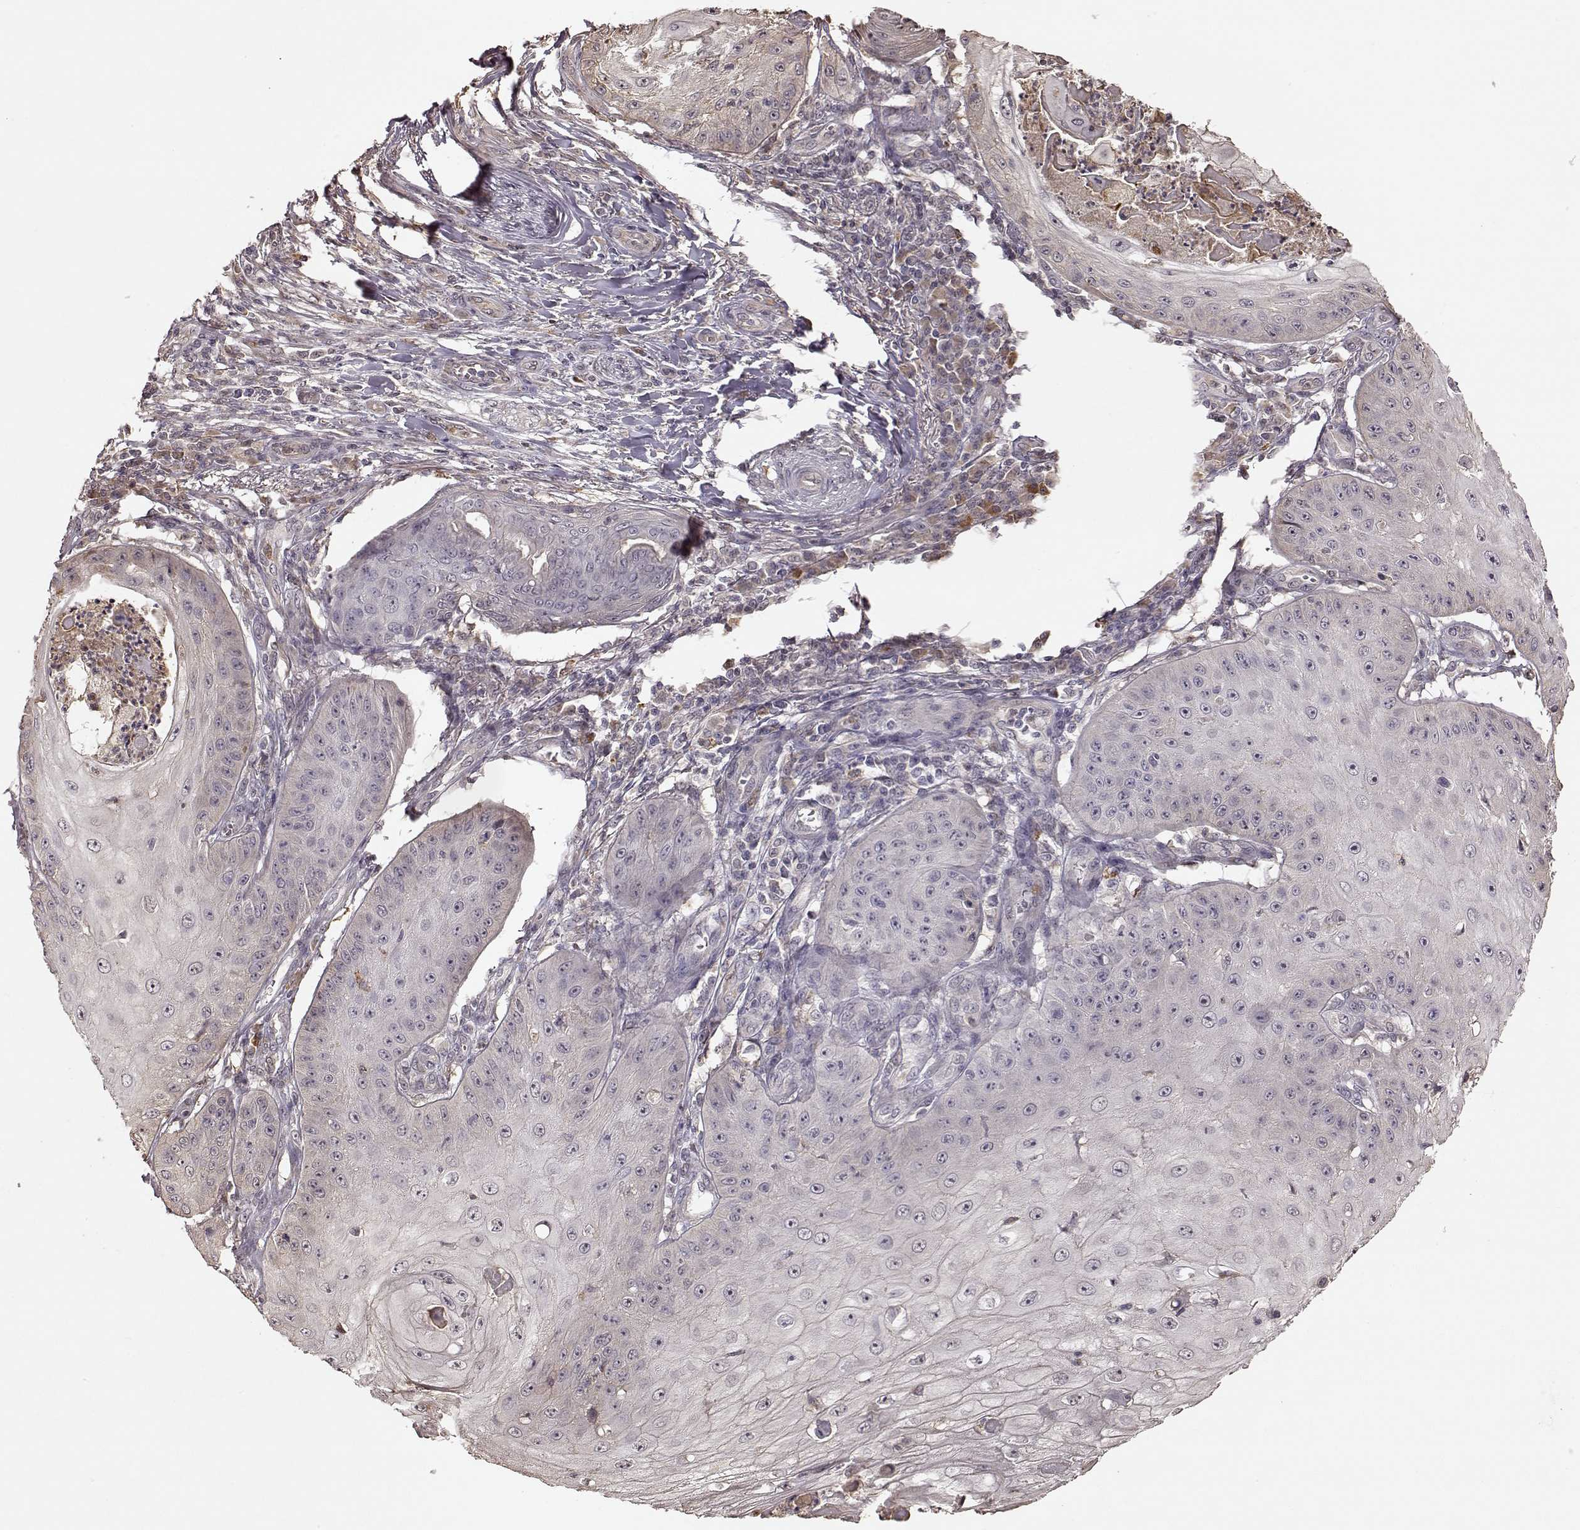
{"staining": {"intensity": "negative", "quantity": "none", "location": "none"}, "tissue": "skin cancer", "cell_type": "Tumor cells", "image_type": "cancer", "snomed": [{"axis": "morphology", "description": "Squamous cell carcinoma, NOS"}, {"axis": "topography", "description": "Skin"}], "caption": "High magnification brightfield microscopy of skin cancer (squamous cell carcinoma) stained with DAB (3,3'-diaminobenzidine) (brown) and counterstained with hematoxylin (blue): tumor cells show no significant positivity.", "gene": "CRB1", "patient": {"sex": "male", "age": 70}}